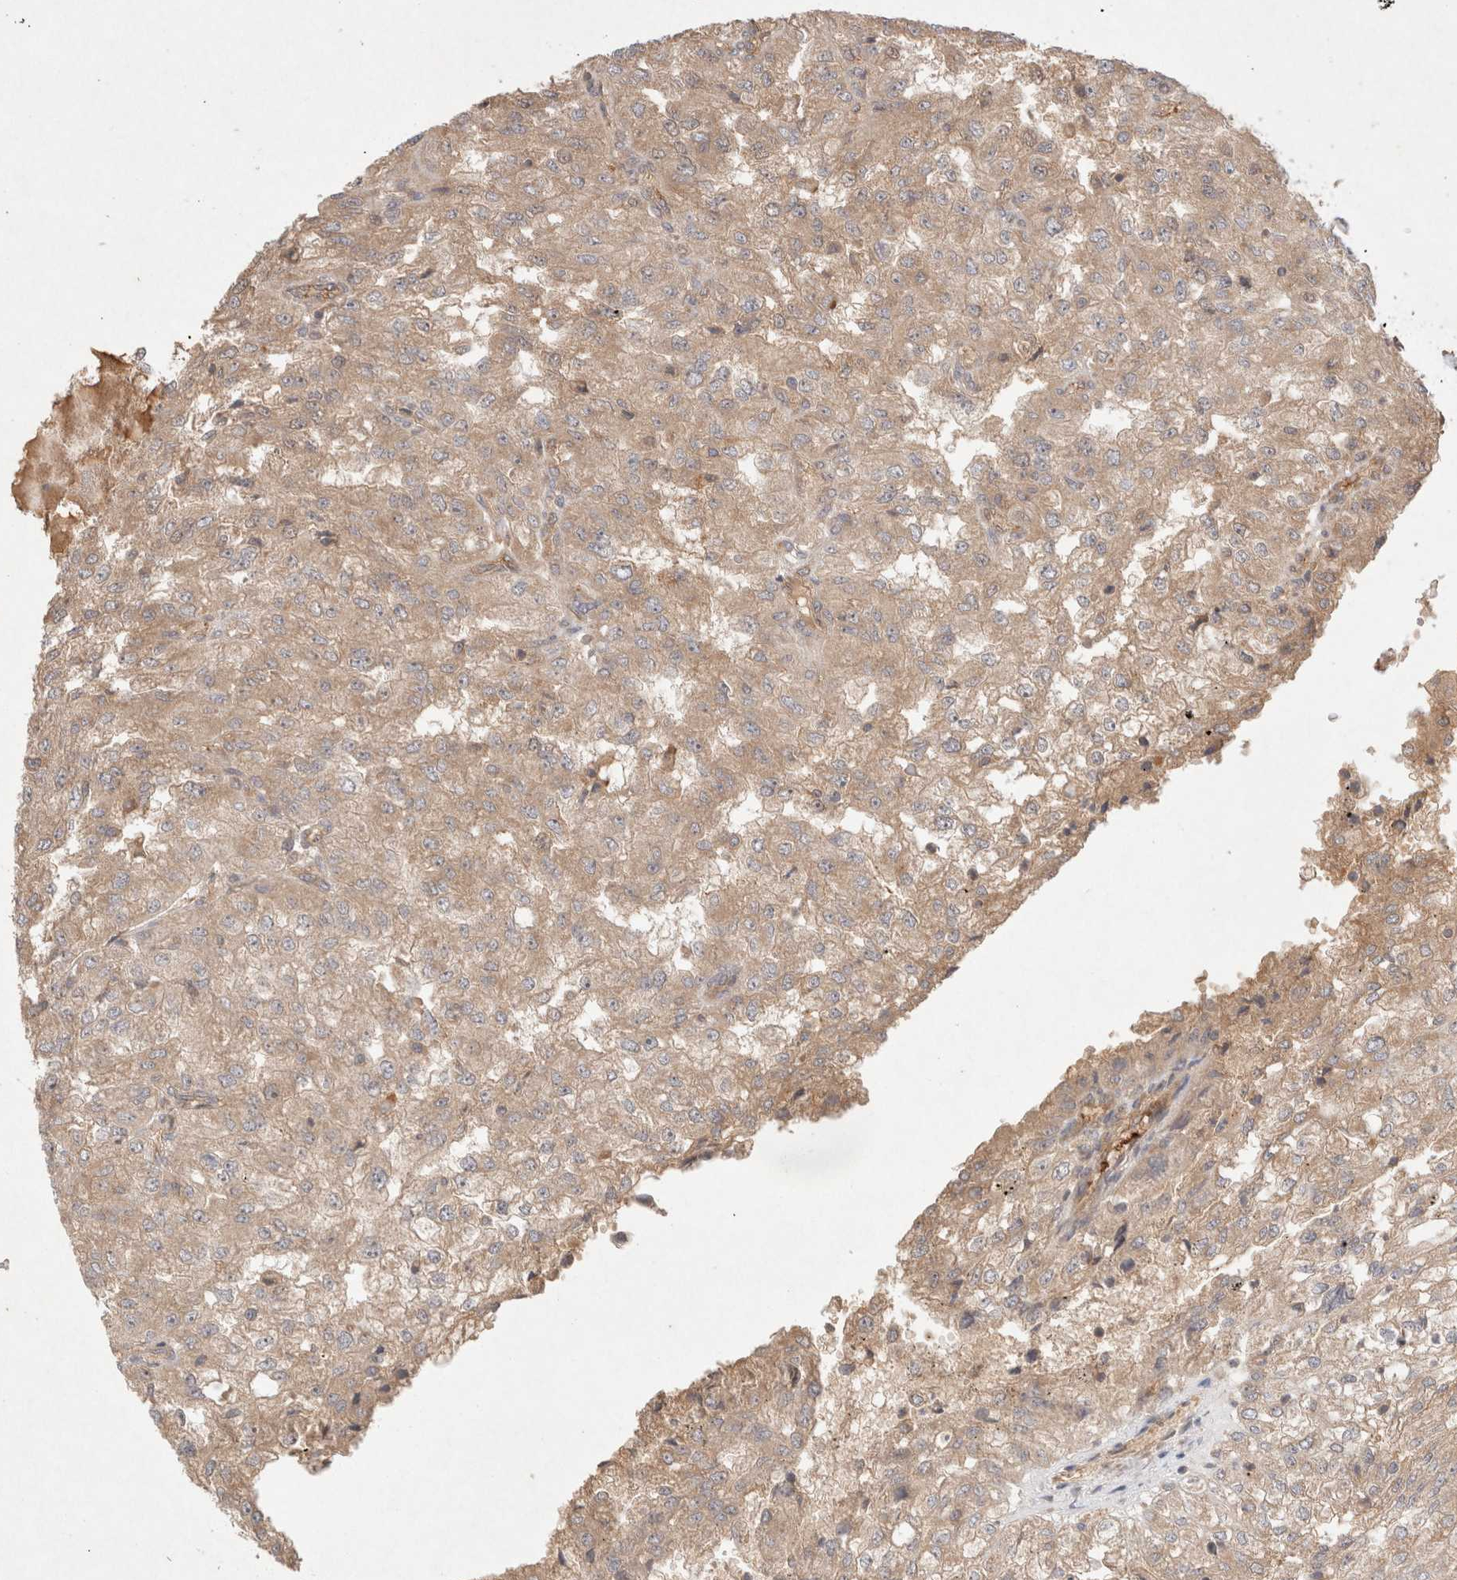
{"staining": {"intensity": "moderate", "quantity": ">75%", "location": "cytoplasmic/membranous"}, "tissue": "renal cancer", "cell_type": "Tumor cells", "image_type": "cancer", "snomed": [{"axis": "morphology", "description": "Adenocarcinoma, NOS"}, {"axis": "topography", "description": "Kidney"}], "caption": "The image shows immunohistochemical staining of adenocarcinoma (renal). There is moderate cytoplasmic/membranous staining is identified in about >75% of tumor cells.", "gene": "KLHL20", "patient": {"sex": "female", "age": 54}}